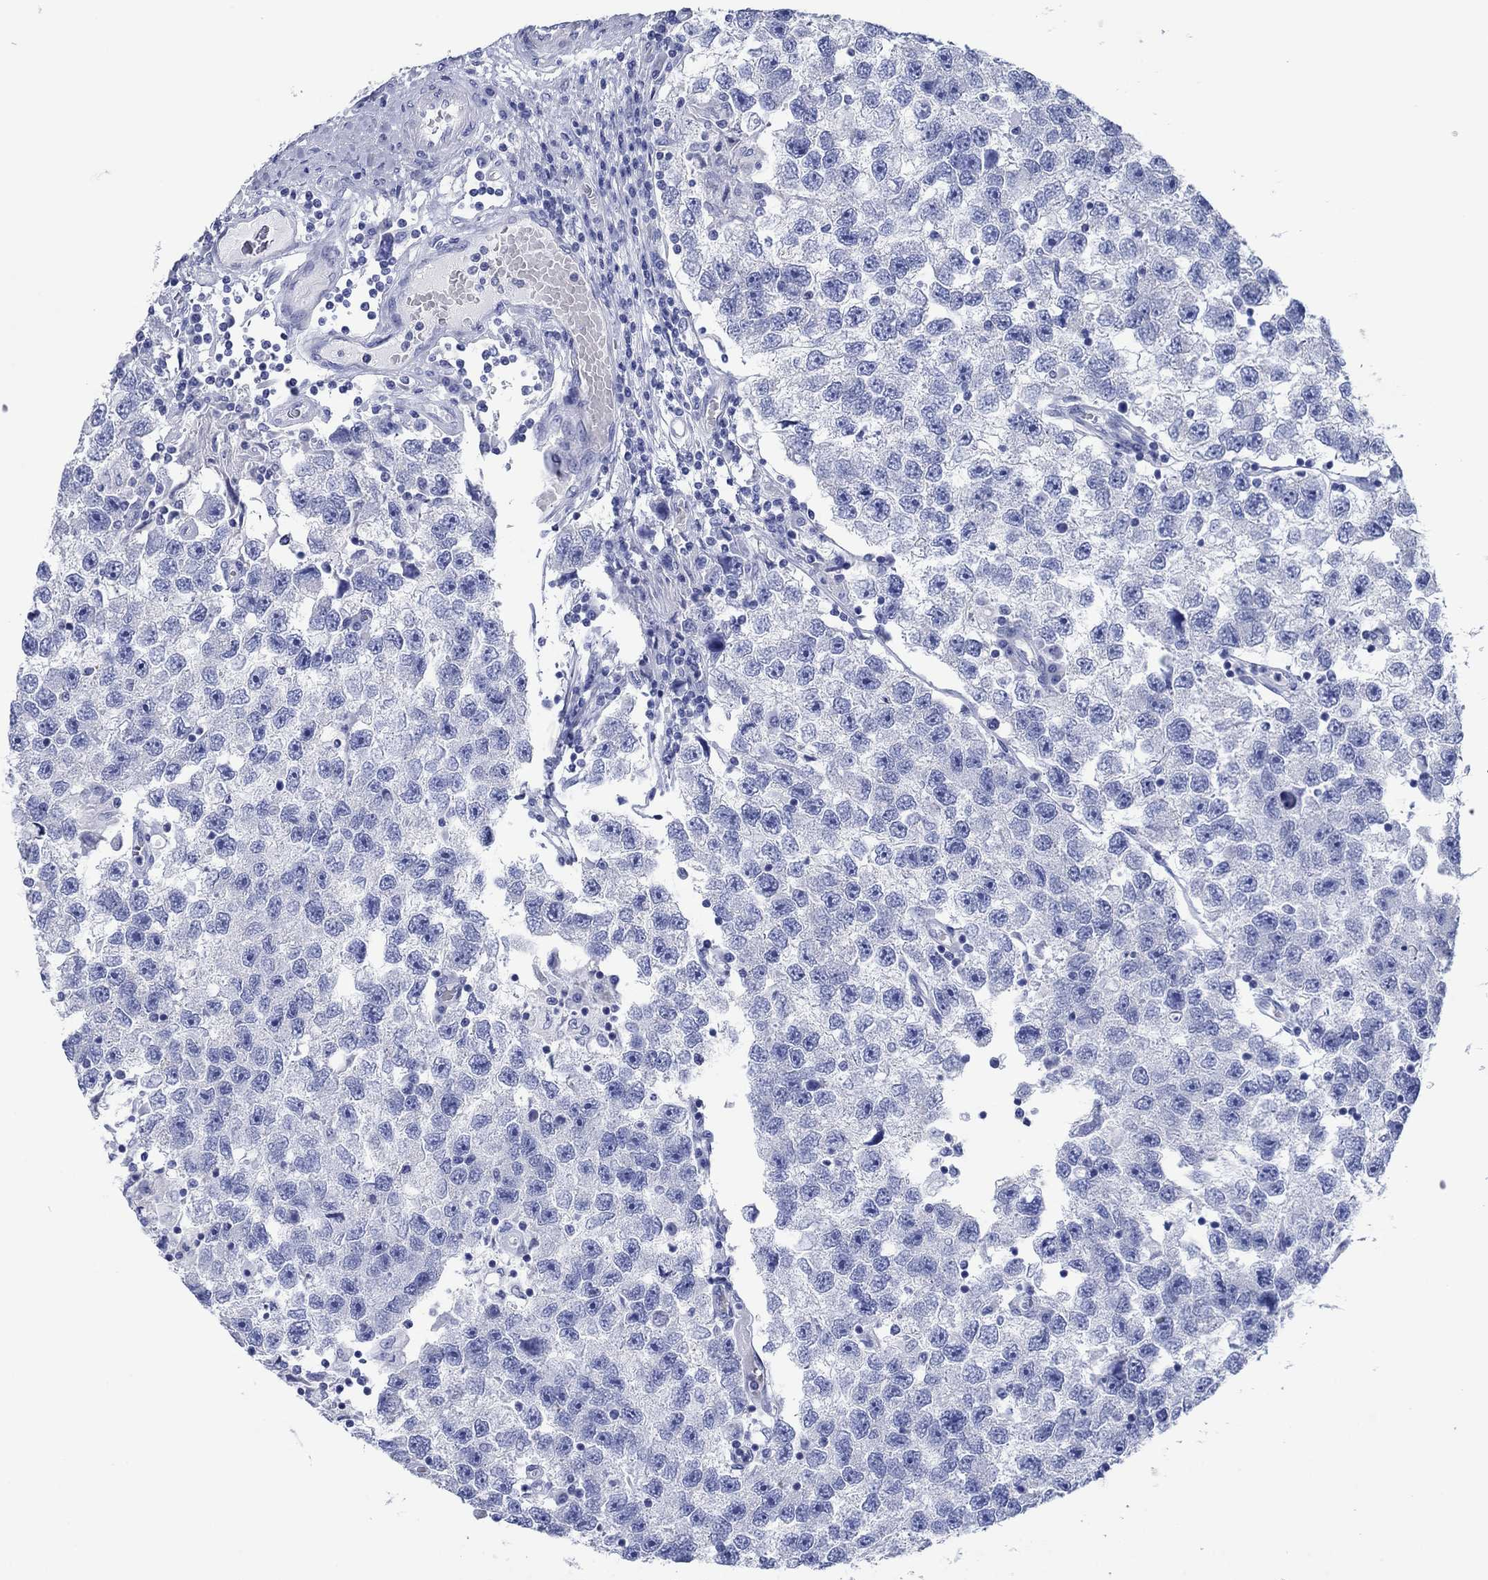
{"staining": {"intensity": "negative", "quantity": "none", "location": "none"}, "tissue": "testis cancer", "cell_type": "Tumor cells", "image_type": "cancer", "snomed": [{"axis": "morphology", "description": "Seminoma, NOS"}, {"axis": "topography", "description": "Testis"}], "caption": "The image demonstrates no staining of tumor cells in seminoma (testis).", "gene": "HCRT", "patient": {"sex": "male", "age": 26}}